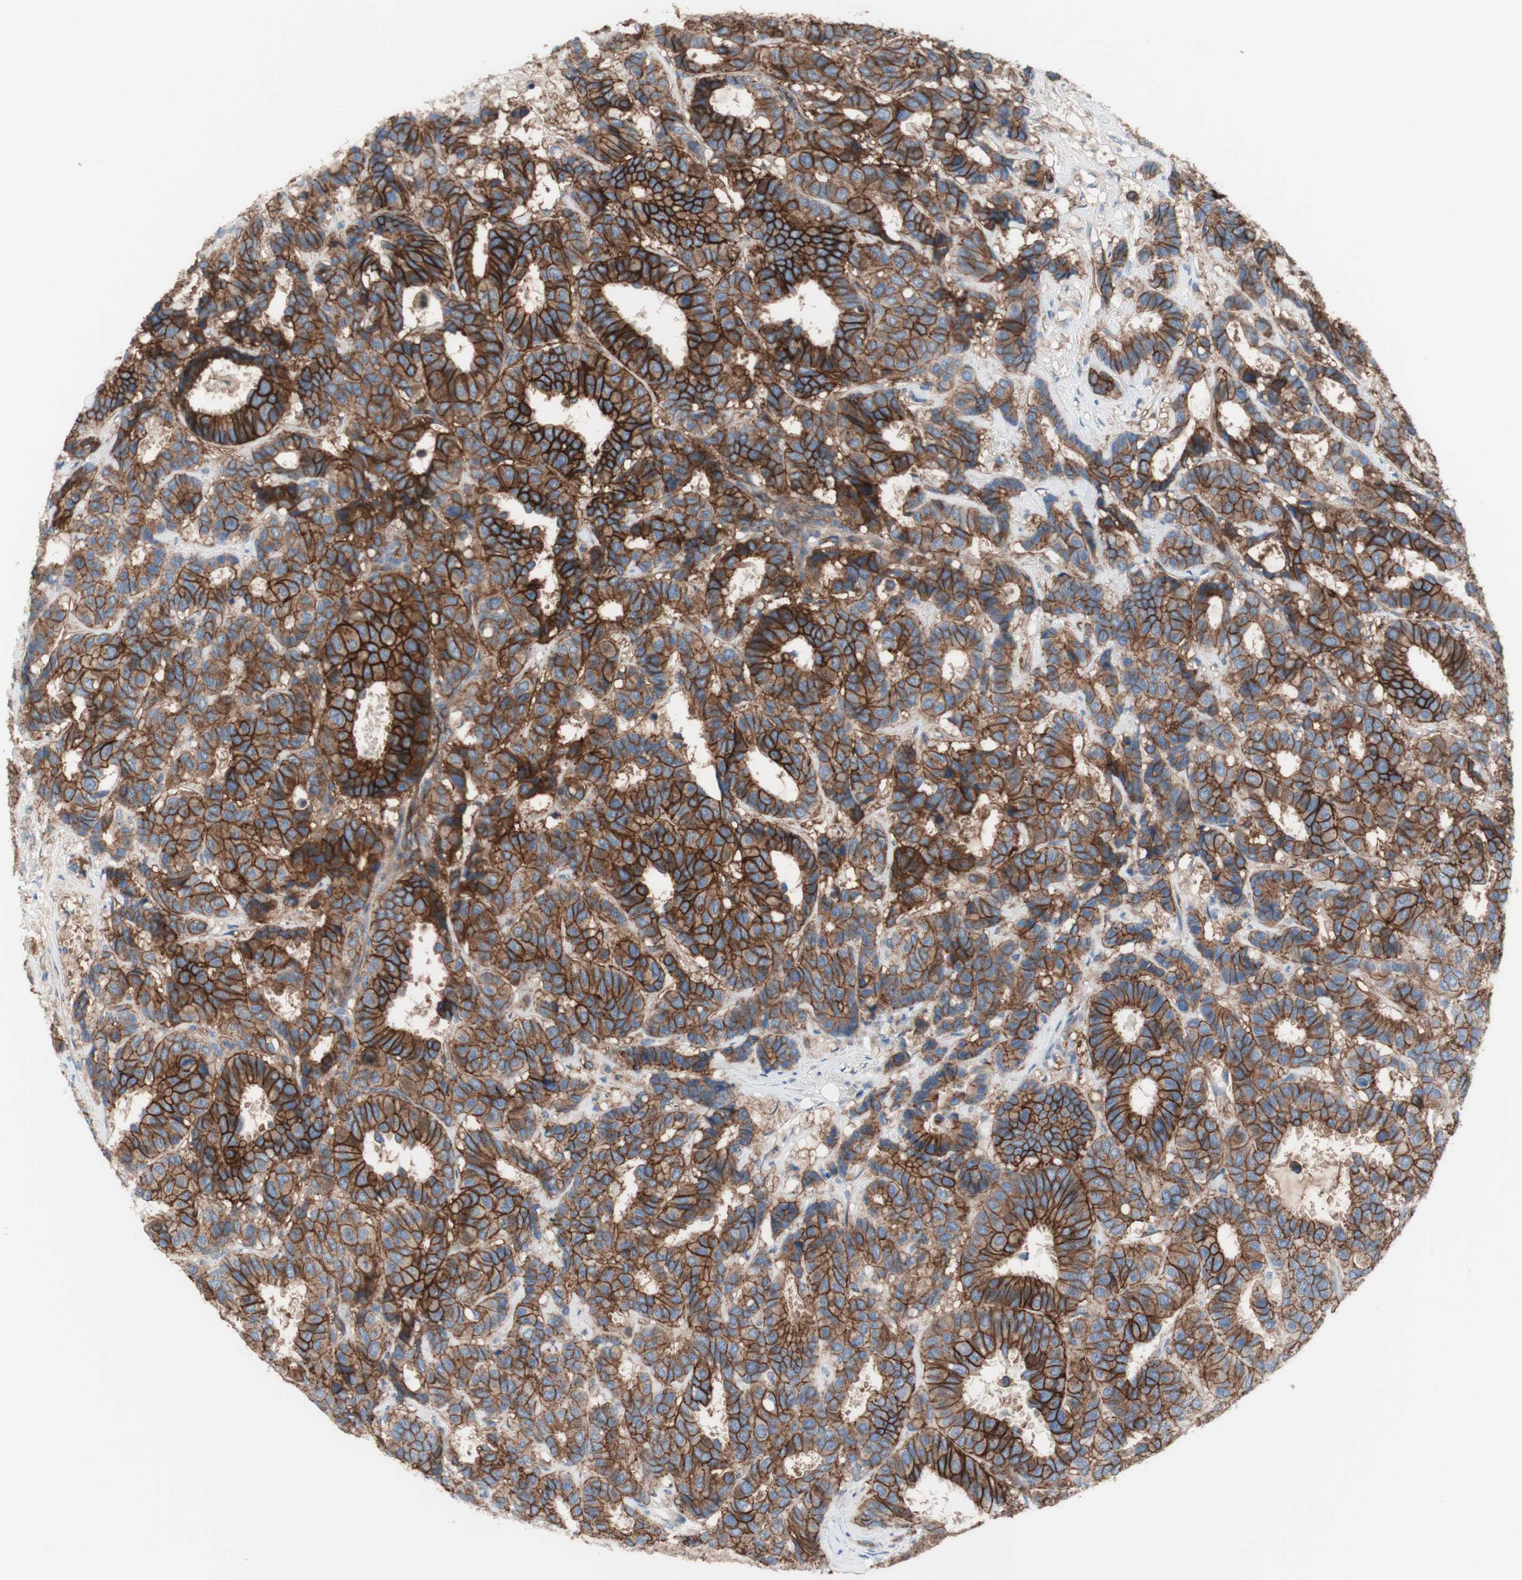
{"staining": {"intensity": "strong", "quantity": ">75%", "location": "cytoplasmic/membranous"}, "tissue": "breast cancer", "cell_type": "Tumor cells", "image_type": "cancer", "snomed": [{"axis": "morphology", "description": "Duct carcinoma"}, {"axis": "topography", "description": "Breast"}], "caption": "Breast invasive ductal carcinoma stained with a protein marker shows strong staining in tumor cells.", "gene": "CD46", "patient": {"sex": "female", "age": 87}}